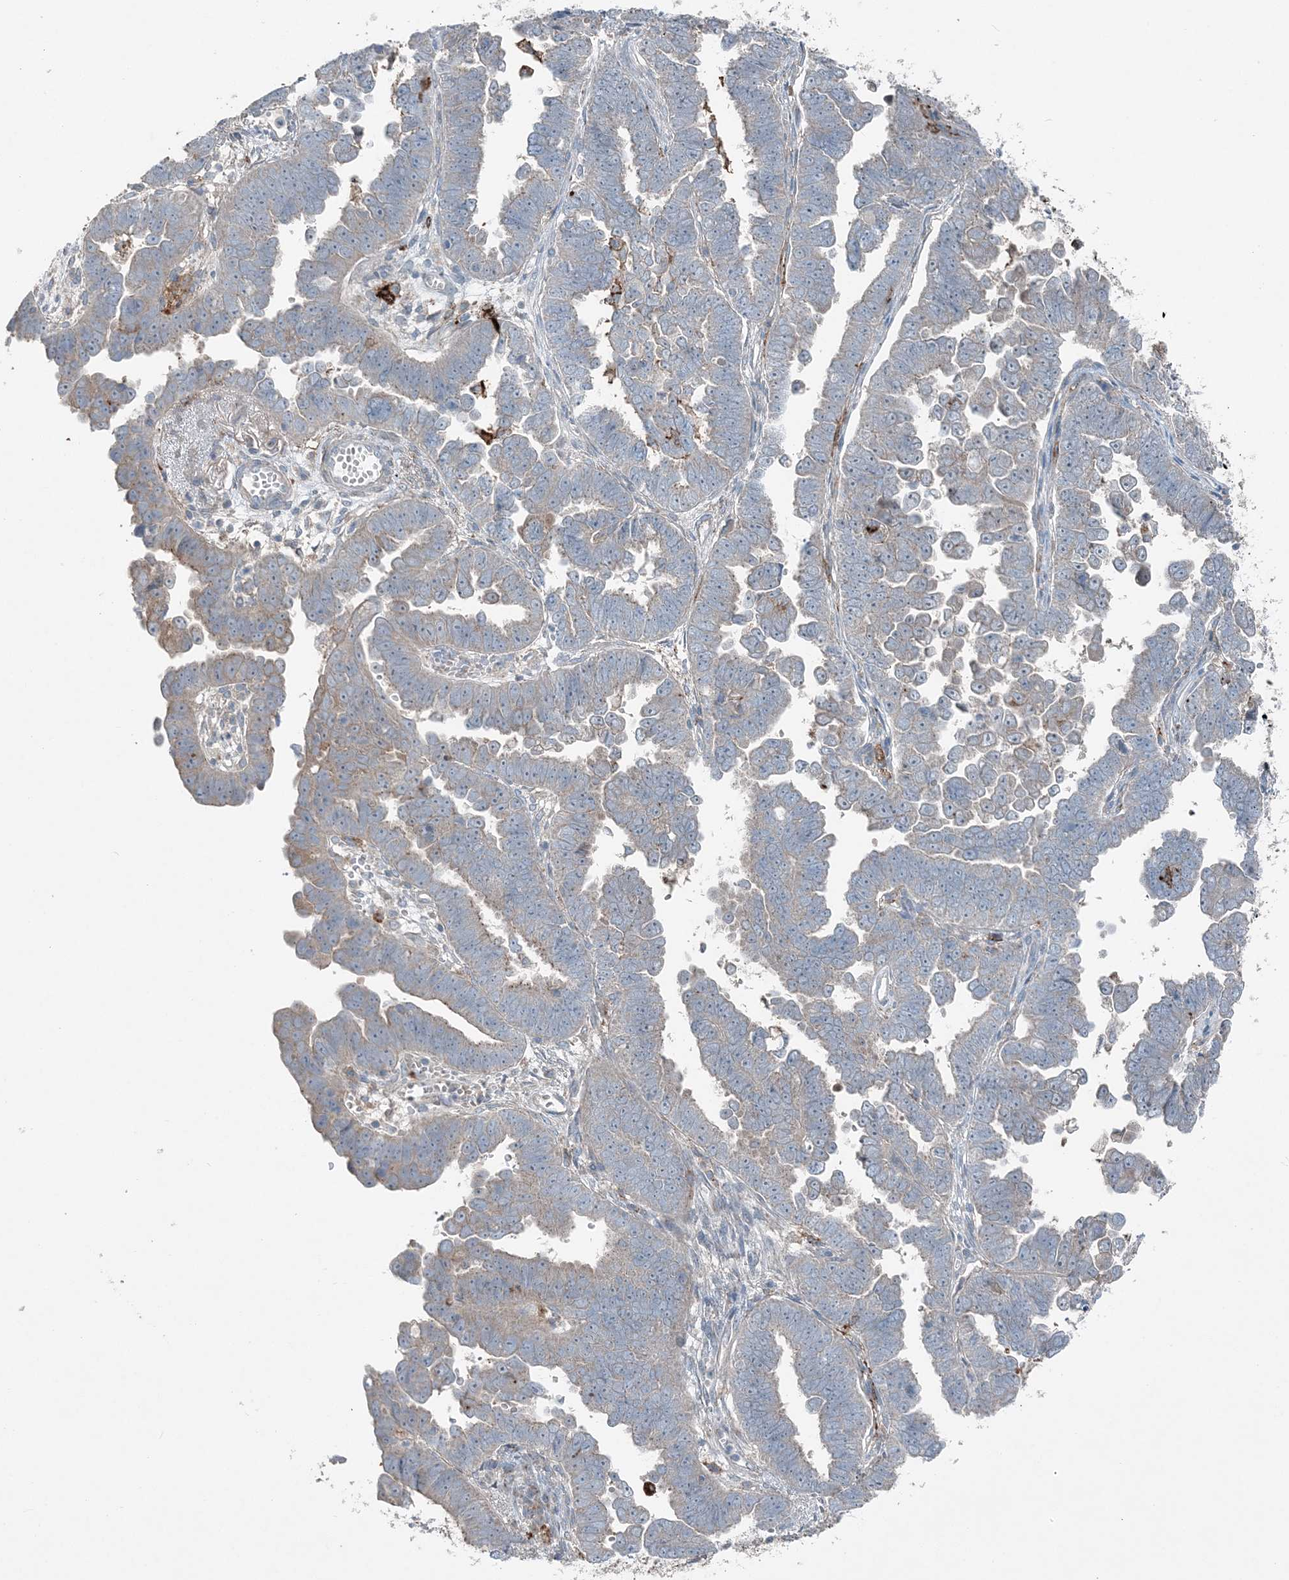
{"staining": {"intensity": "weak", "quantity": "<25%", "location": "cytoplasmic/membranous"}, "tissue": "endometrial cancer", "cell_type": "Tumor cells", "image_type": "cancer", "snomed": [{"axis": "morphology", "description": "Adenocarcinoma, NOS"}, {"axis": "topography", "description": "Endometrium"}], "caption": "Immunohistochemical staining of human endometrial cancer shows no significant expression in tumor cells. (DAB (3,3'-diaminobenzidine) immunohistochemistry visualized using brightfield microscopy, high magnification).", "gene": "KY", "patient": {"sex": "female", "age": 75}}